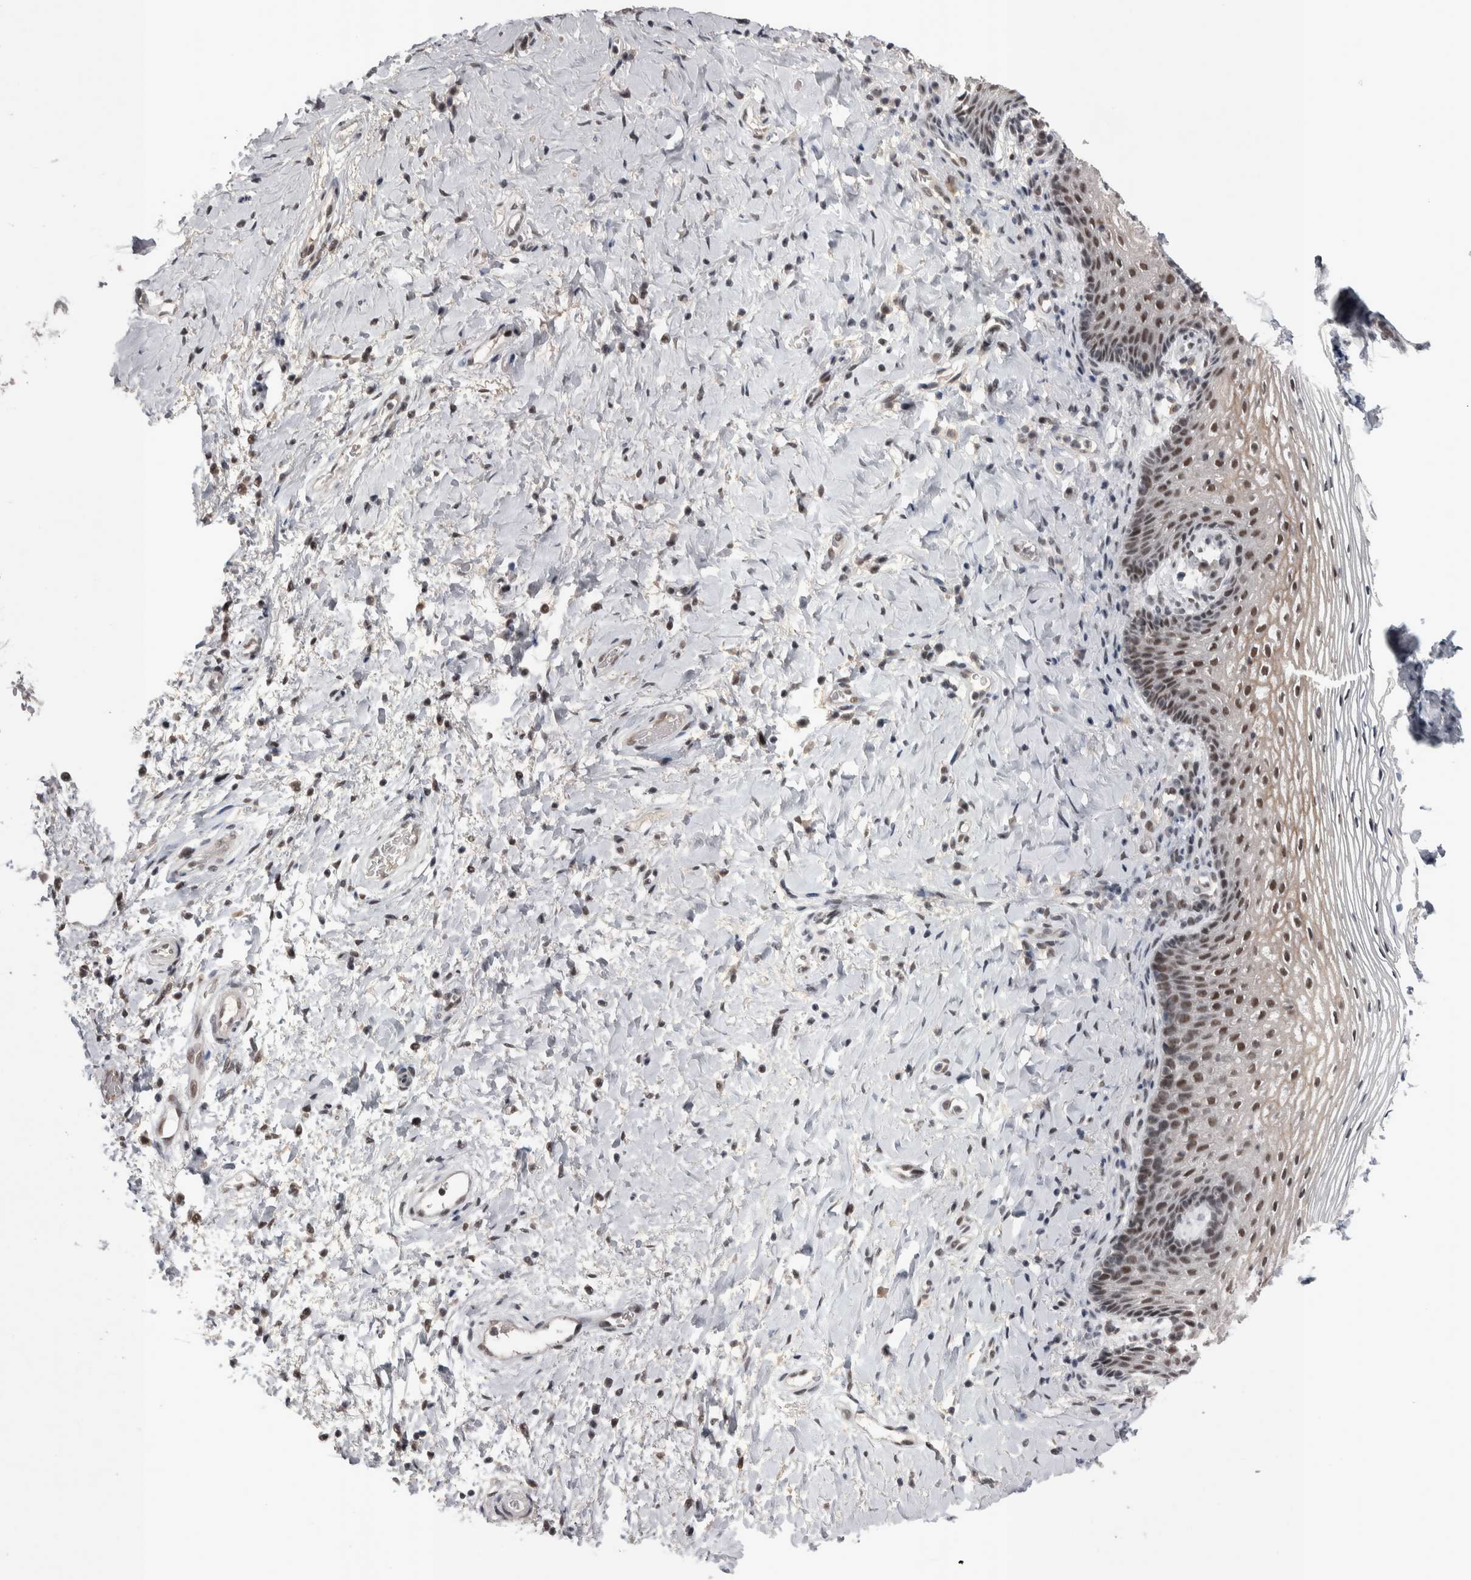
{"staining": {"intensity": "moderate", "quantity": ">75%", "location": "nuclear"}, "tissue": "vagina", "cell_type": "Squamous epithelial cells", "image_type": "normal", "snomed": [{"axis": "morphology", "description": "Normal tissue, NOS"}, {"axis": "topography", "description": "Vagina"}], "caption": "Vagina stained with a brown dye reveals moderate nuclear positive staining in approximately >75% of squamous epithelial cells.", "gene": "DMTF1", "patient": {"sex": "female", "age": 60}}